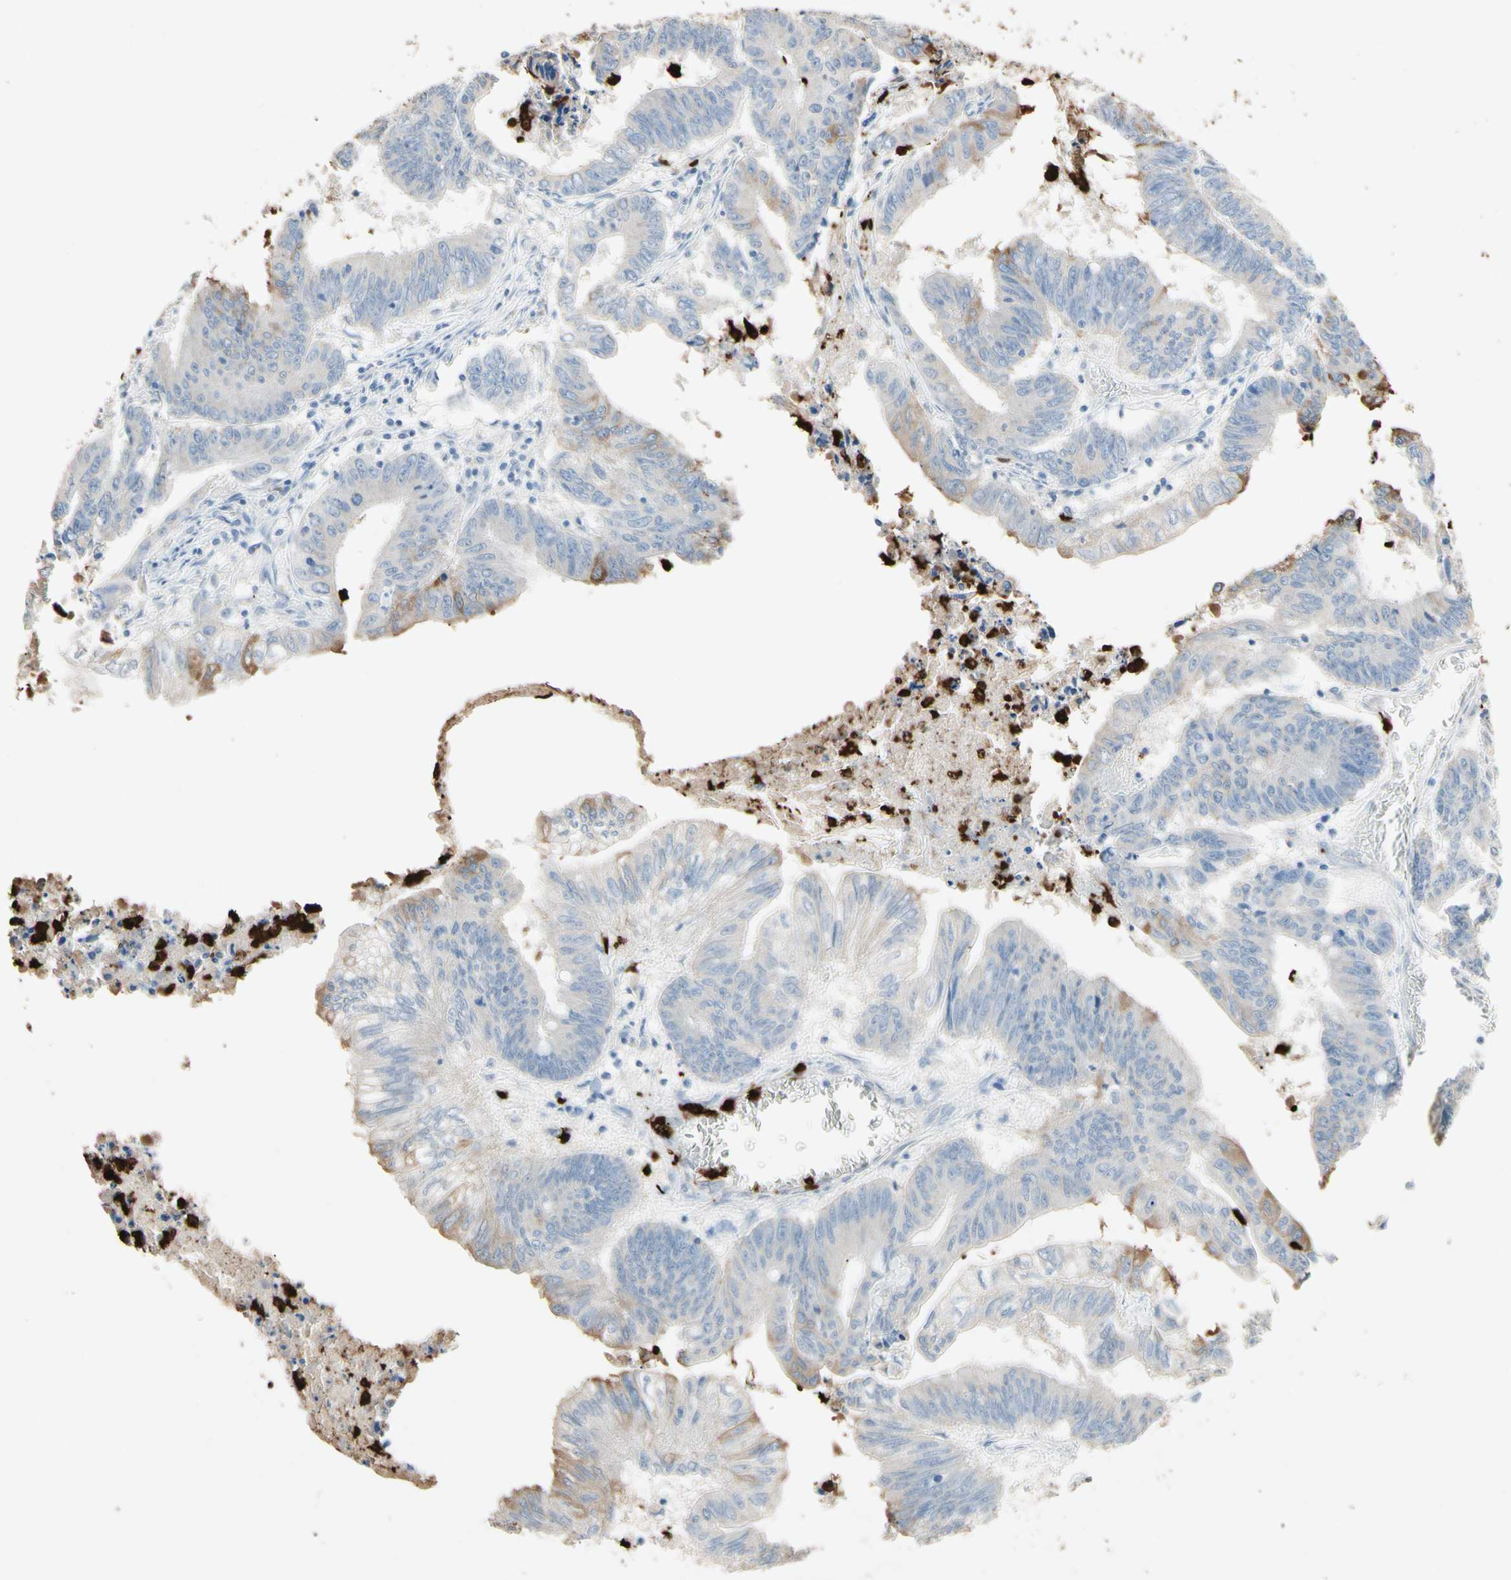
{"staining": {"intensity": "negative", "quantity": "none", "location": "none"}, "tissue": "colorectal cancer", "cell_type": "Tumor cells", "image_type": "cancer", "snomed": [{"axis": "morphology", "description": "Adenocarcinoma, NOS"}, {"axis": "topography", "description": "Colon"}], "caption": "DAB (3,3'-diaminobenzidine) immunohistochemical staining of human colorectal cancer (adenocarcinoma) shows no significant positivity in tumor cells.", "gene": "NFKBIZ", "patient": {"sex": "male", "age": 45}}